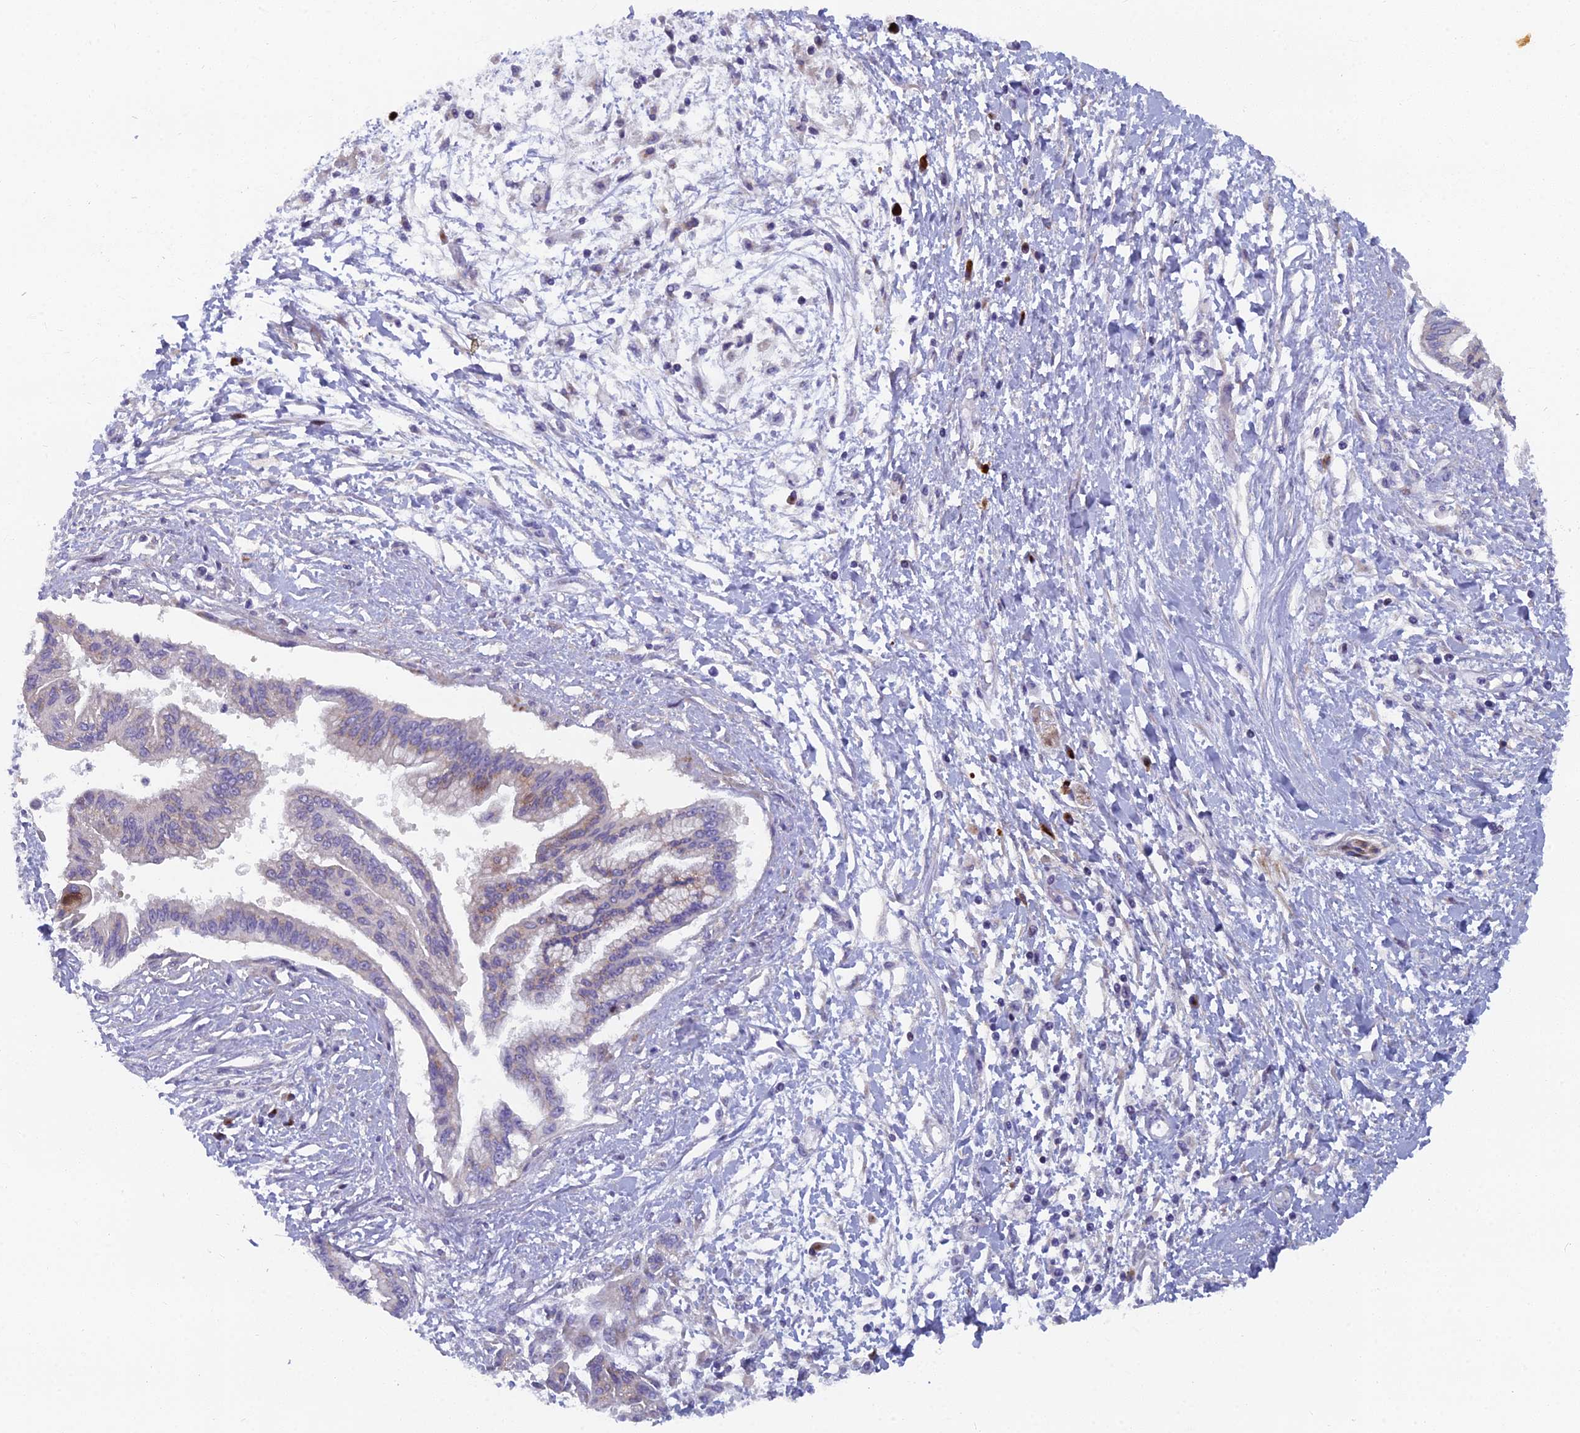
{"staining": {"intensity": "negative", "quantity": "none", "location": "none"}, "tissue": "pancreatic cancer", "cell_type": "Tumor cells", "image_type": "cancer", "snomed": [{"axis": "morphology", "description": "Adenocarcinoma, NOS"}, {"axis": "topography", "description": "Pancreas"}], "caption": "This is an immunohistochemistry (IHC) photomicrograph of pancreatic cancer (adenocarcinoma). There is no expression in tumor cells.", "gene": "B9D2", "patient": {"sex": "male", "age": 46}}